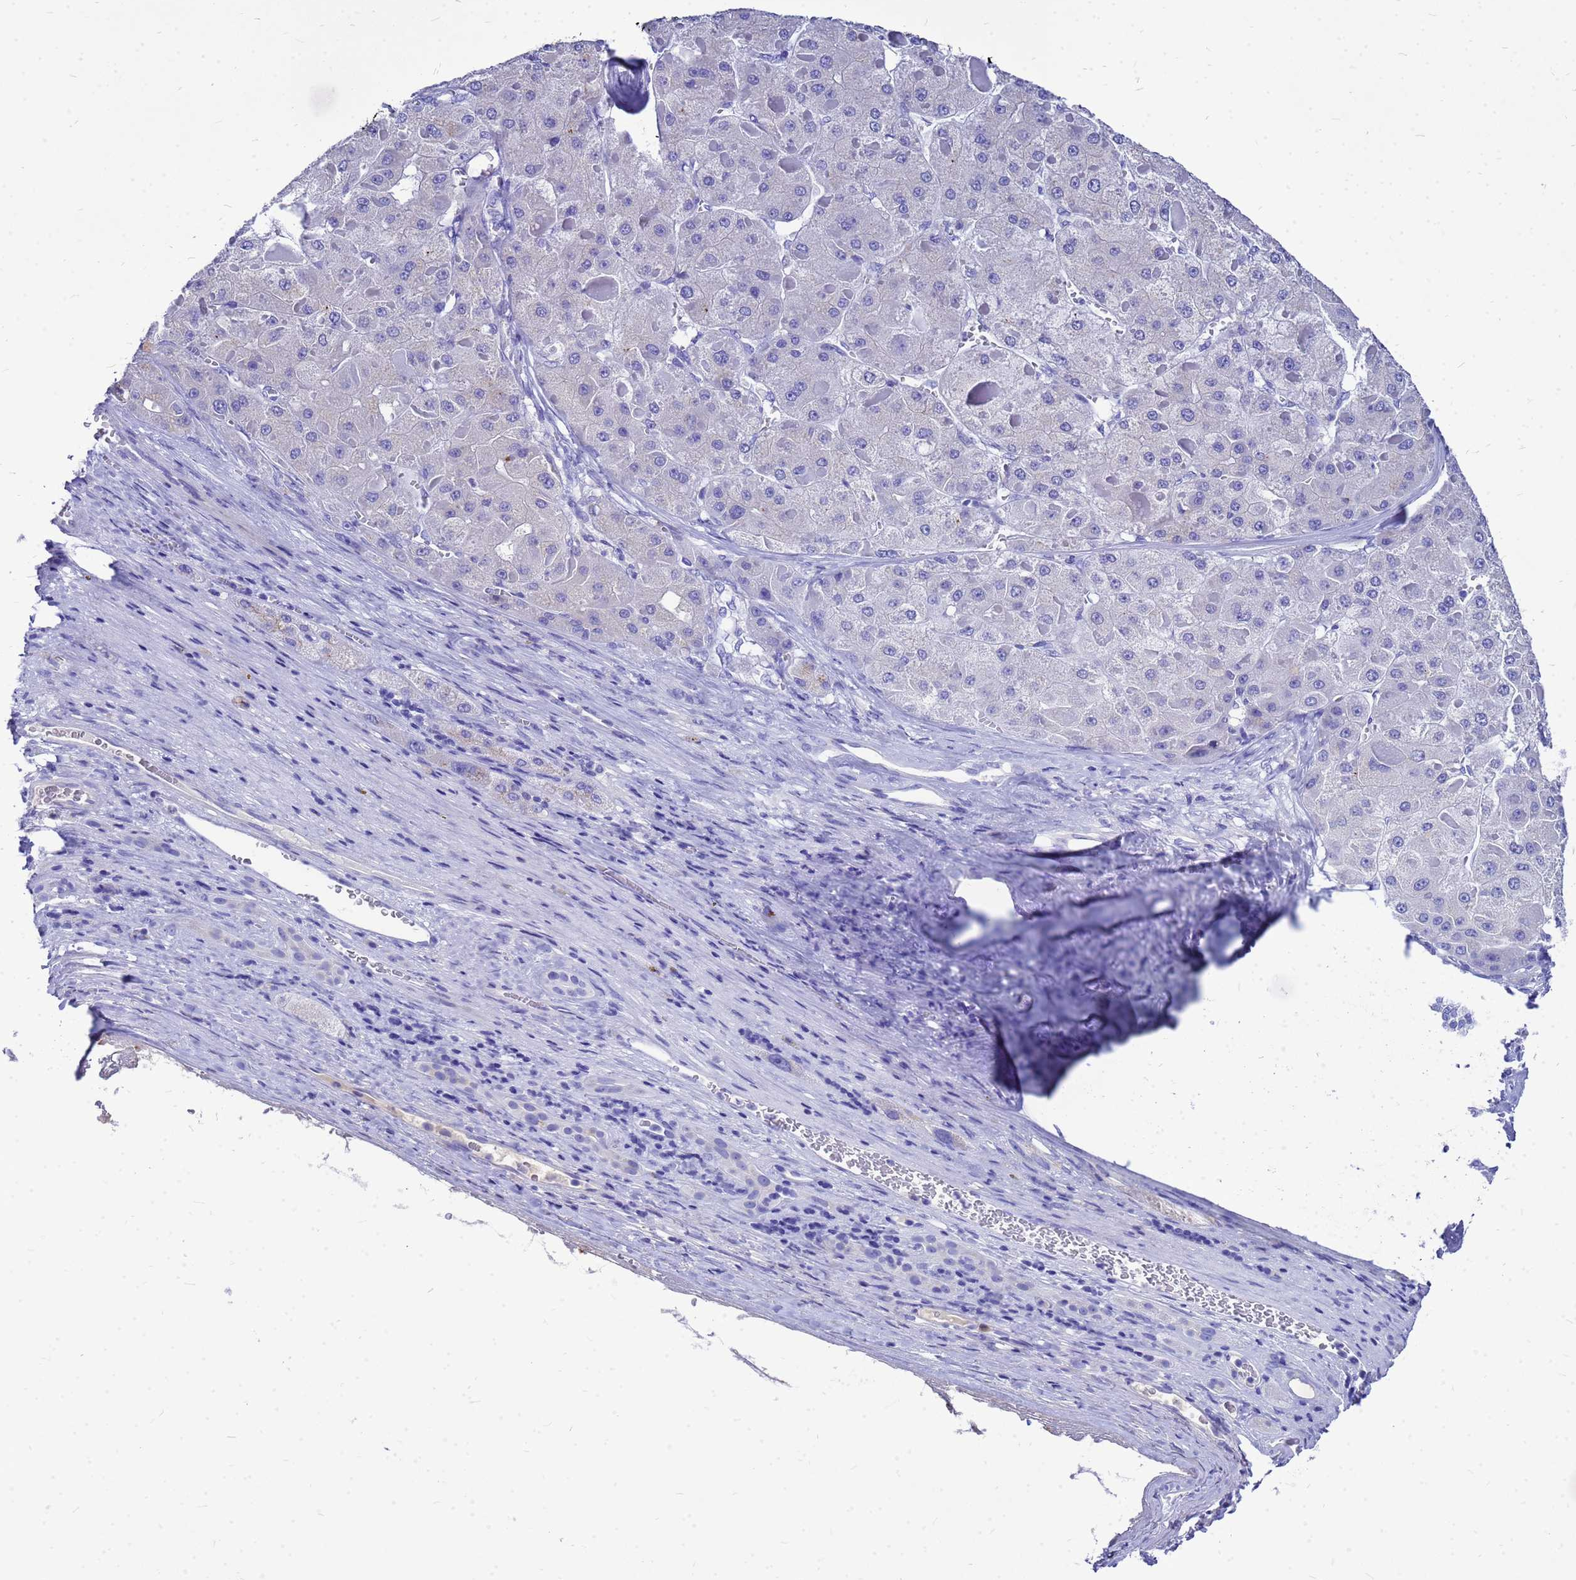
{"staining": {"intensity": "negative", "quantity": "none", "location": "none"}, "tissue": "liver cancer", "cell_type": "Tumor cells", "image_type": "cancer", "snomed": [{"axis": "morphology", "description": "Carcinoma, Hepatocellular, NOS"}, {"axis": "topography", "description": "Liver"}], "caption": "Immunohistochemistry of liver cancer (hepatocellular carcinoma) reveals no staining in tumor cells. (Immunohistochemistry (ihc), brightfield microscopy, high magnification).", "gene": "OR52E2", "patient": {"sex": "female", "age": 73}}